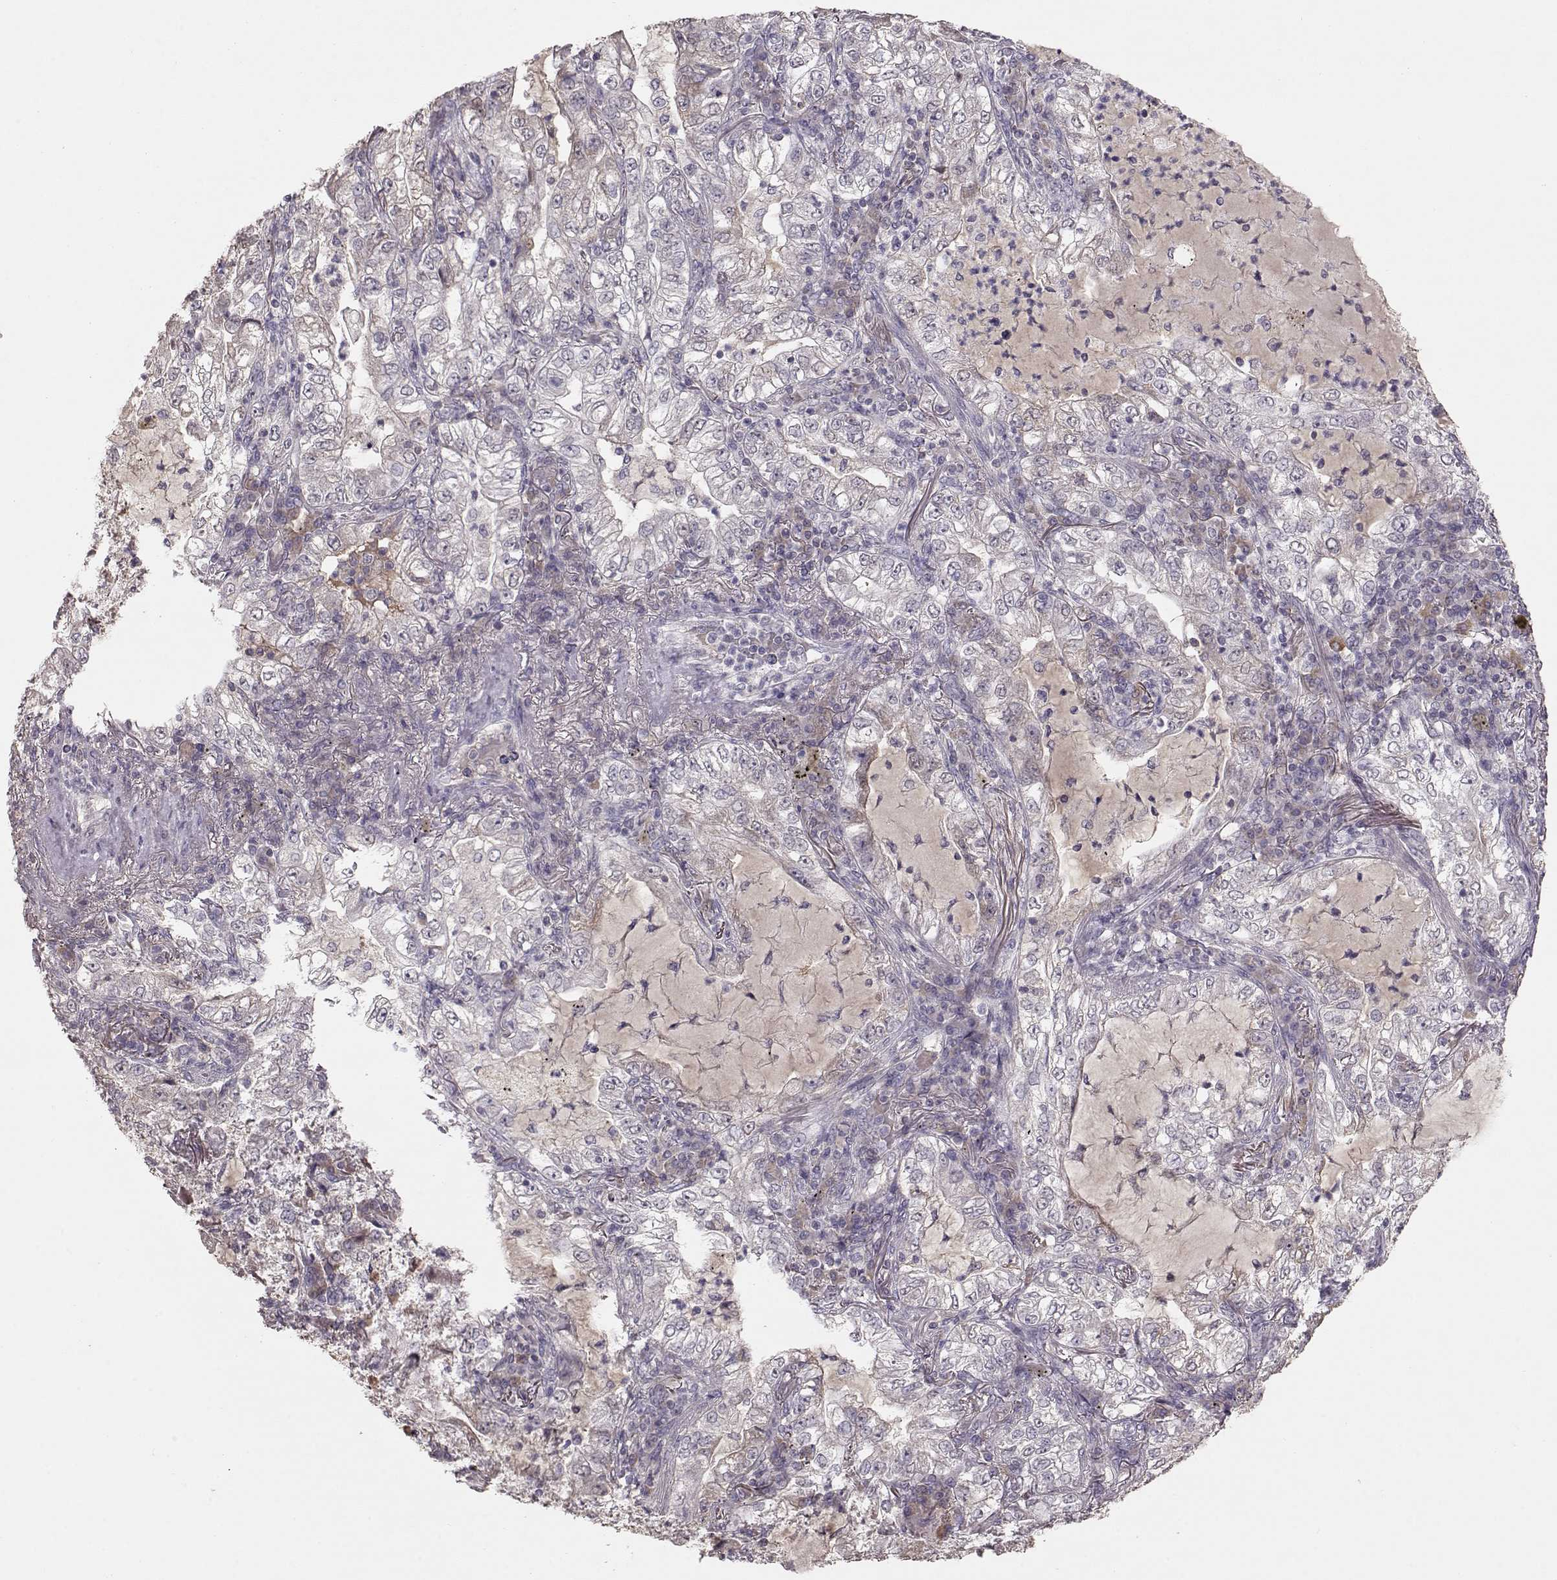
{"staining": {"intensity": "weak", "quantity": "<25%", "location": "cytoplasmic/membranous"}, "tissue": "lung cancer", "cell_type": "Tumor cells", "image_type": "cancer", "snomed": [{"axis": "morphology", "description": "Adenocarcinoma, NOS"}, {"axis": "topography", "description": "Lung"}], "caption": "A histopathology image of human lung cancer is negative for staining in tumor cells.", "gene": "PMCH", "patient": {"sex": "female", "age": 73}}